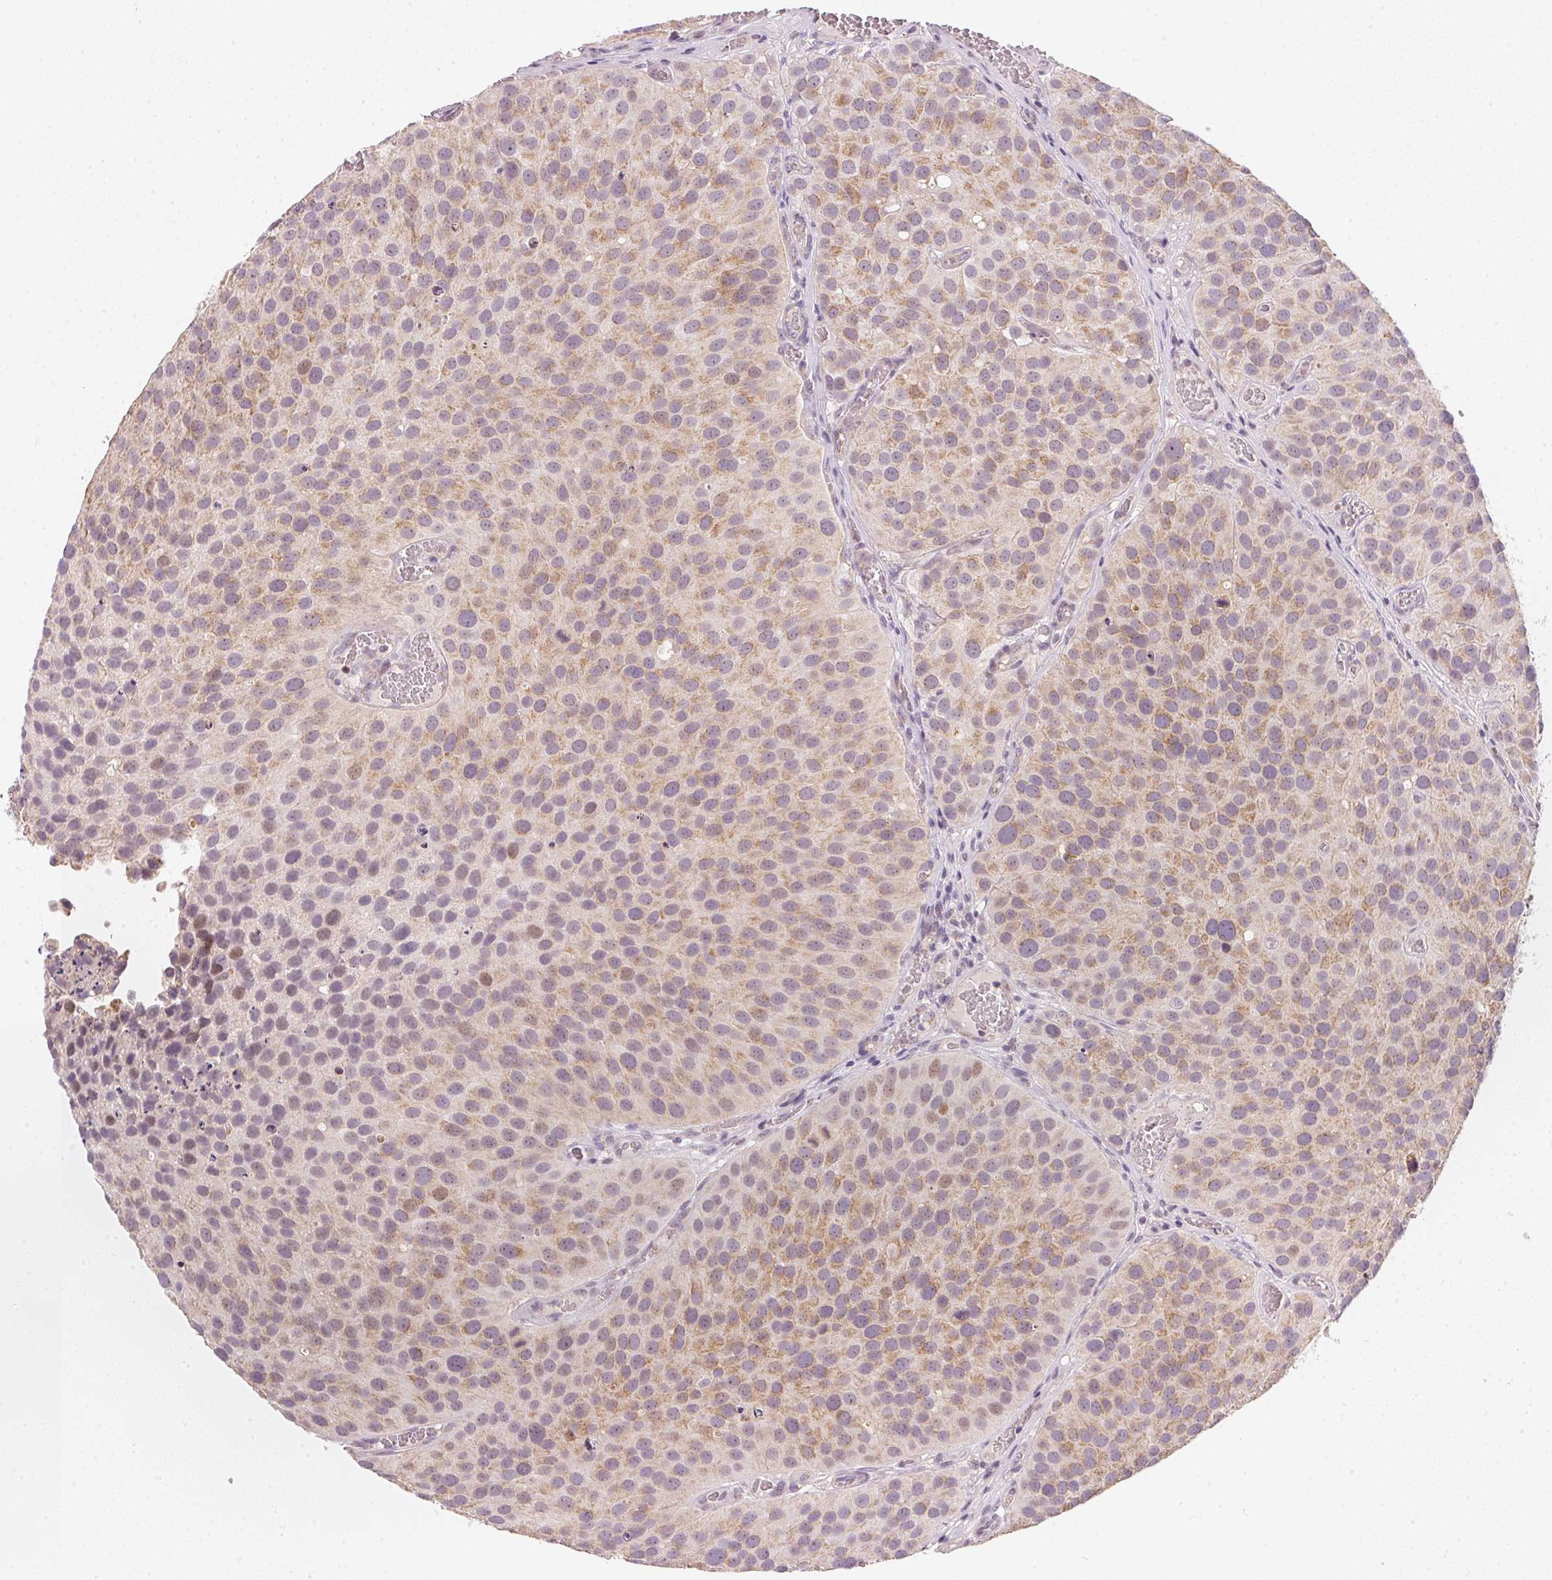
{"staining": {"intensity": "weak", "quantity": ">75%", "location": "cytoplasmic/membranous"}, "tissue": "urothelial cancer", "cell_type": "Tumor cells", "image_type": "cancer", "snomed": [{"axis": "morphology", "description": "Urothelial carcinoma, Low grade"}, {"axis": "topography", "description": "Urinary bladder"}], "caption": "The immunohistochemical stain highlights weak cytoplasmic/membranous positivity in tumor cells of urothelial cancer tissue. (DAB (3,3'-diaminobenzidine) IHC with brightfield microscopy, high magnification).", "gene": "COQ7", "patient": {"sex": "female", "age": 69}}